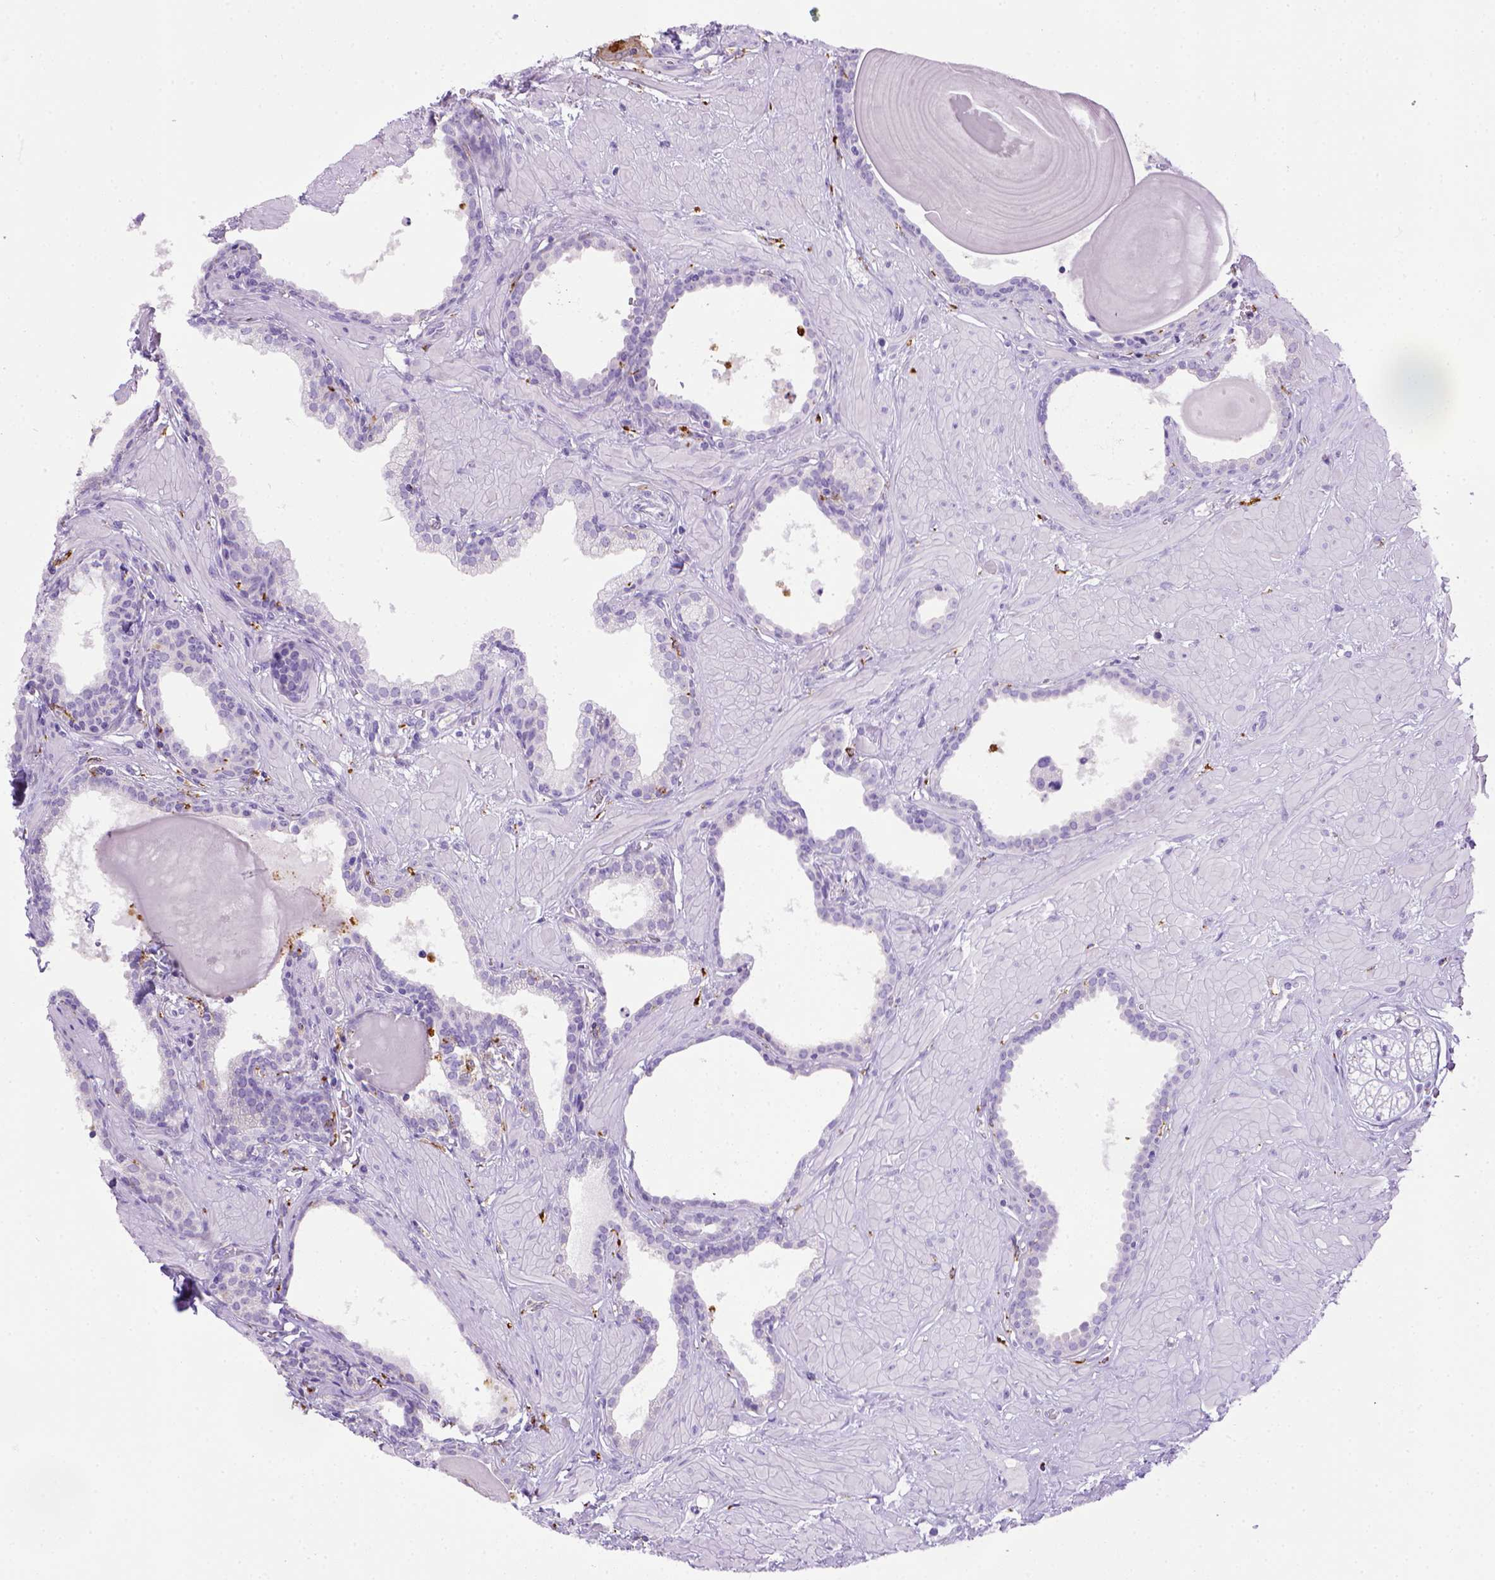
{"staining": {"intensity": "negative", "quantity": "none", "location": "none"}, "tissue": "prostate", "cell_type": "Glandular cells", "image_type": "normal", "snomed": [{"axis": "morphology", "description": "Normal tissue, NOS"}, {"axis": "topography", "description": "Prostate"}], "caption": "Protein analysis of unremarkable prostate reveals no significant positivity in glandular cells.", "gene": "CD68", "patient": {"sex": "male", "age": 48}}